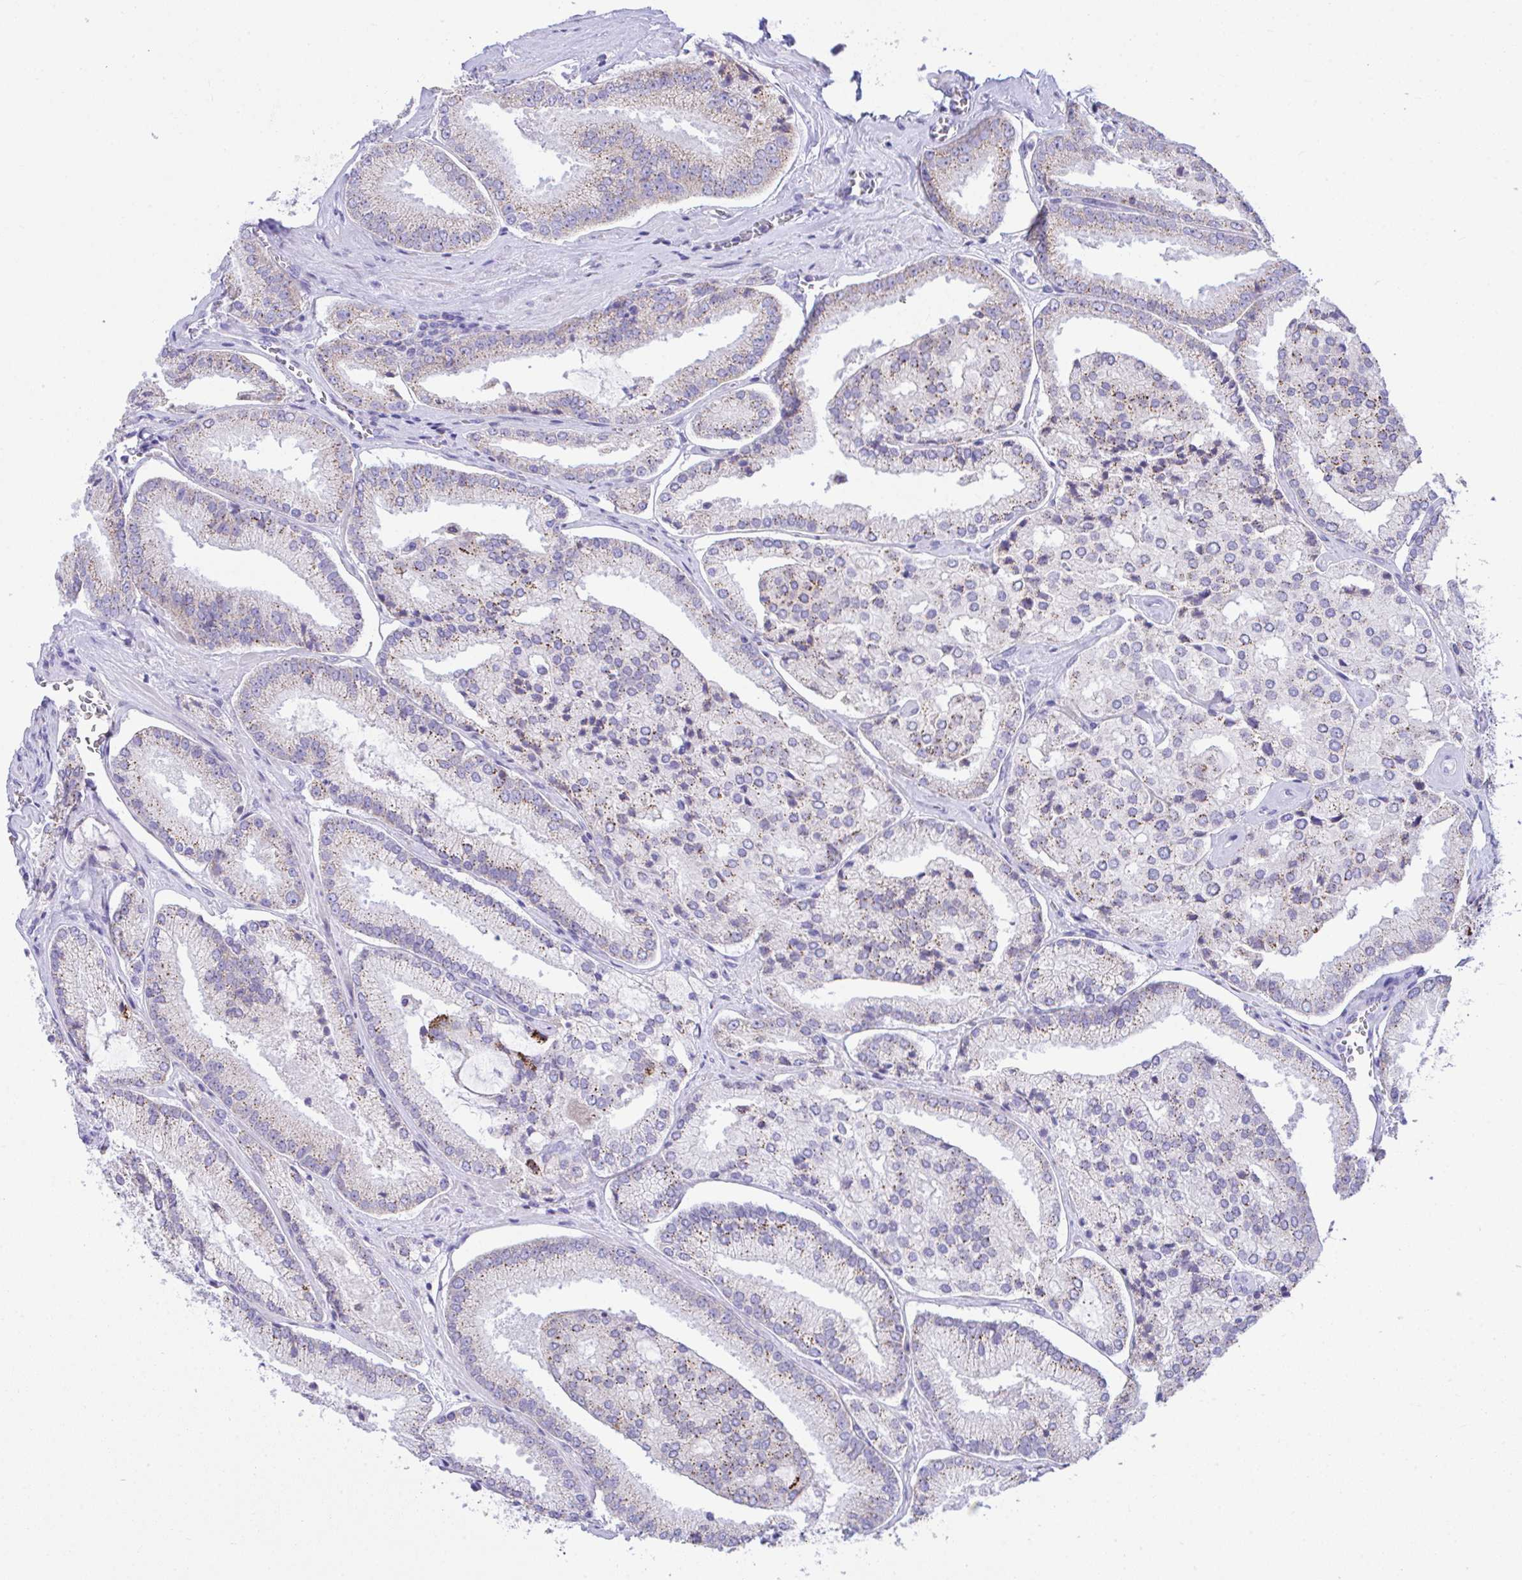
{"staining": {"intensity": "weak", "quantity": "<25%", "location": "cytoplasmic/membranous"}, "tissue": "prostate cancer", "cell_type": "Tumor cells", "image_type": "cancer", "snomed": [{"axis": "morphology", "description": "Adenocarcinoma, High grade"}, {"axis": "topography", "description": "Prostate"}], "caption": "High power microscopy micrograph of an IHC histopathology image of prostate cancer, revealing no significant positivity in tumor cells.", "gene": "NLRP8", "patient": {"sex": "male", "age": 73}}